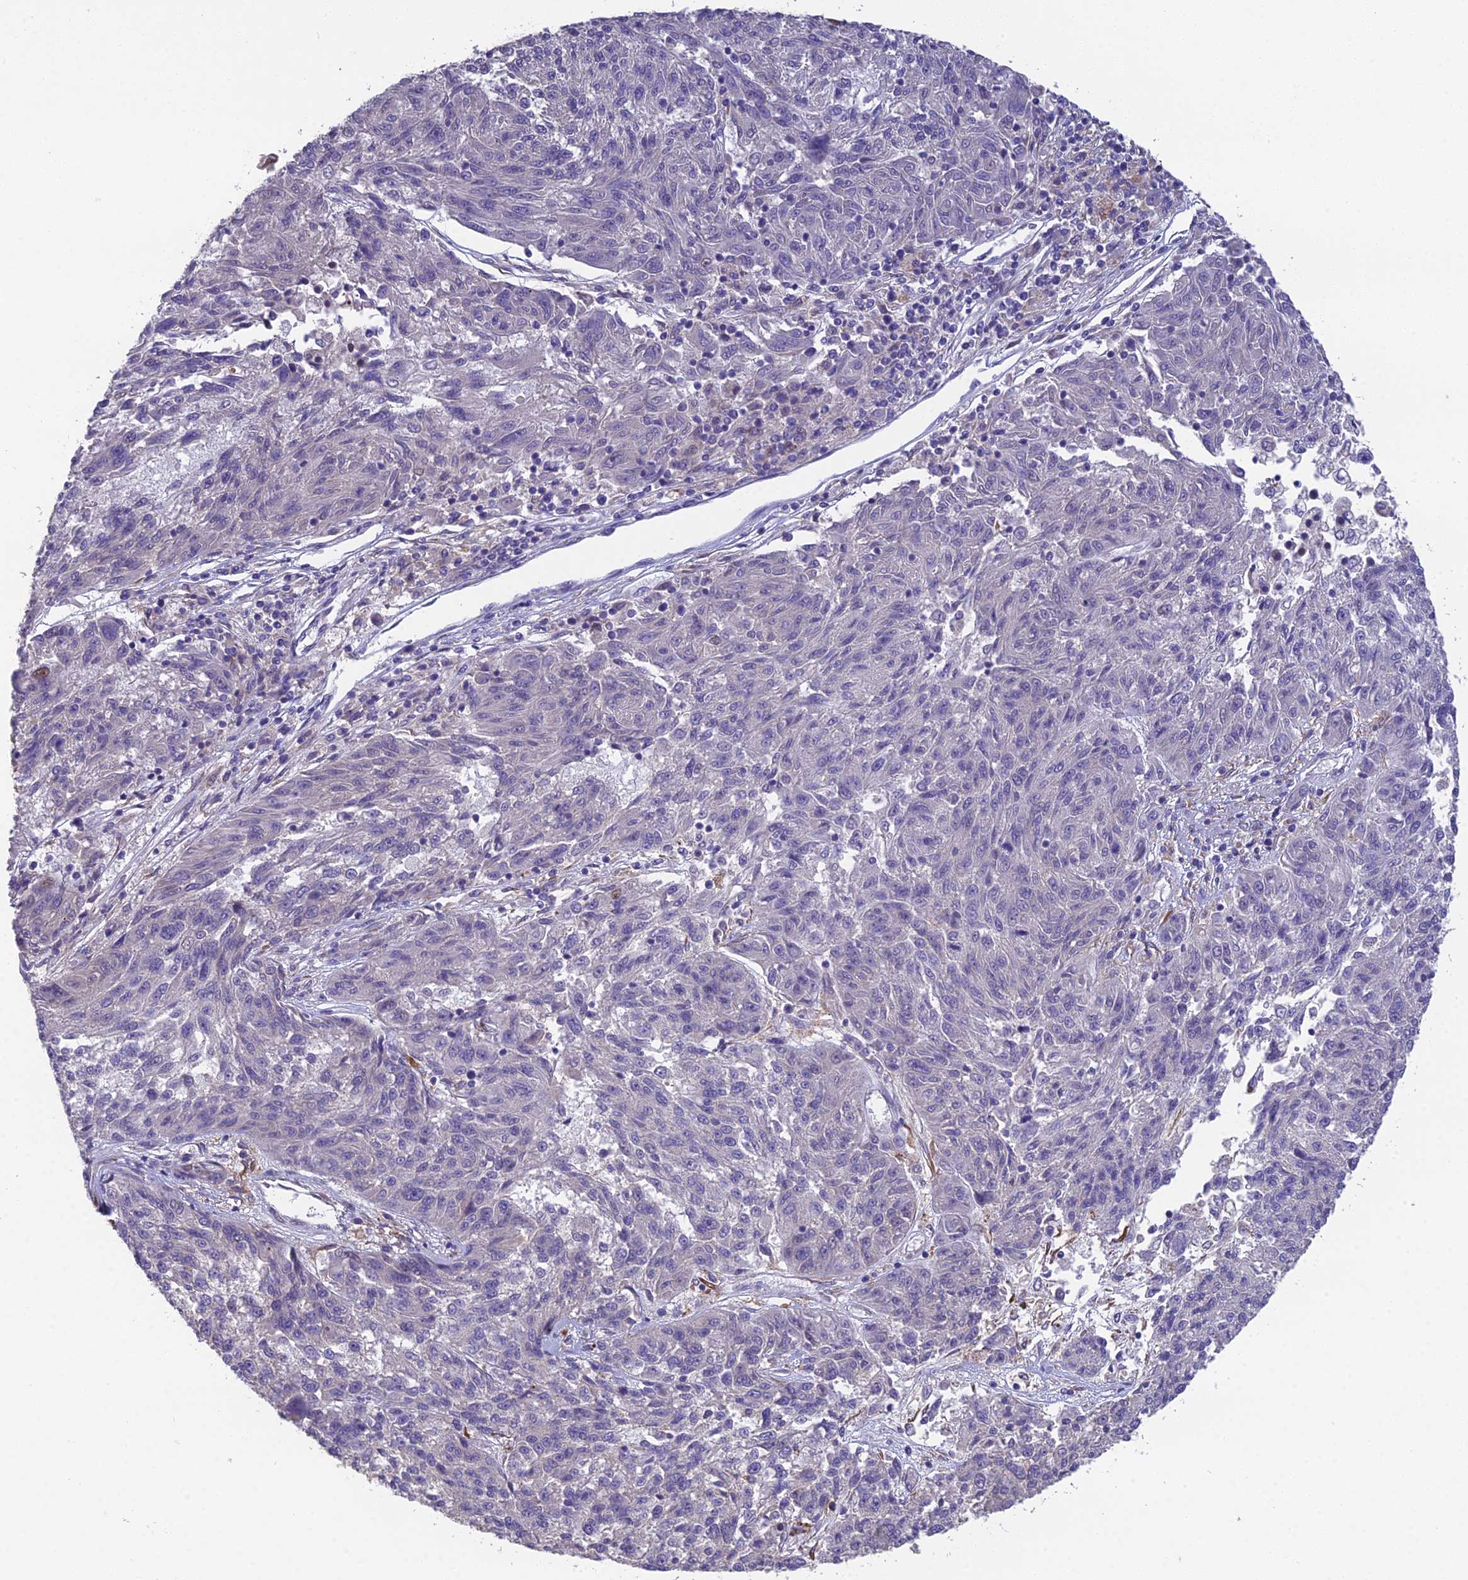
{"staining": {"intensity": "negative", "quantity": "none", "location": "none"}, "tissue": "melanoma", "cell_type": "Tumor cells", "image_type": "cancer", "snomed": [{"axis": "morphology", "description": "Malignant melanoma, NOS"}, {"axis": "topography", "description": "Skin"}], "caption": "Protein analysis of melanoma displays no significant staining in tumor cells.", "gene": "PUS10", "patient": {"sex": "male", "age": 53}}